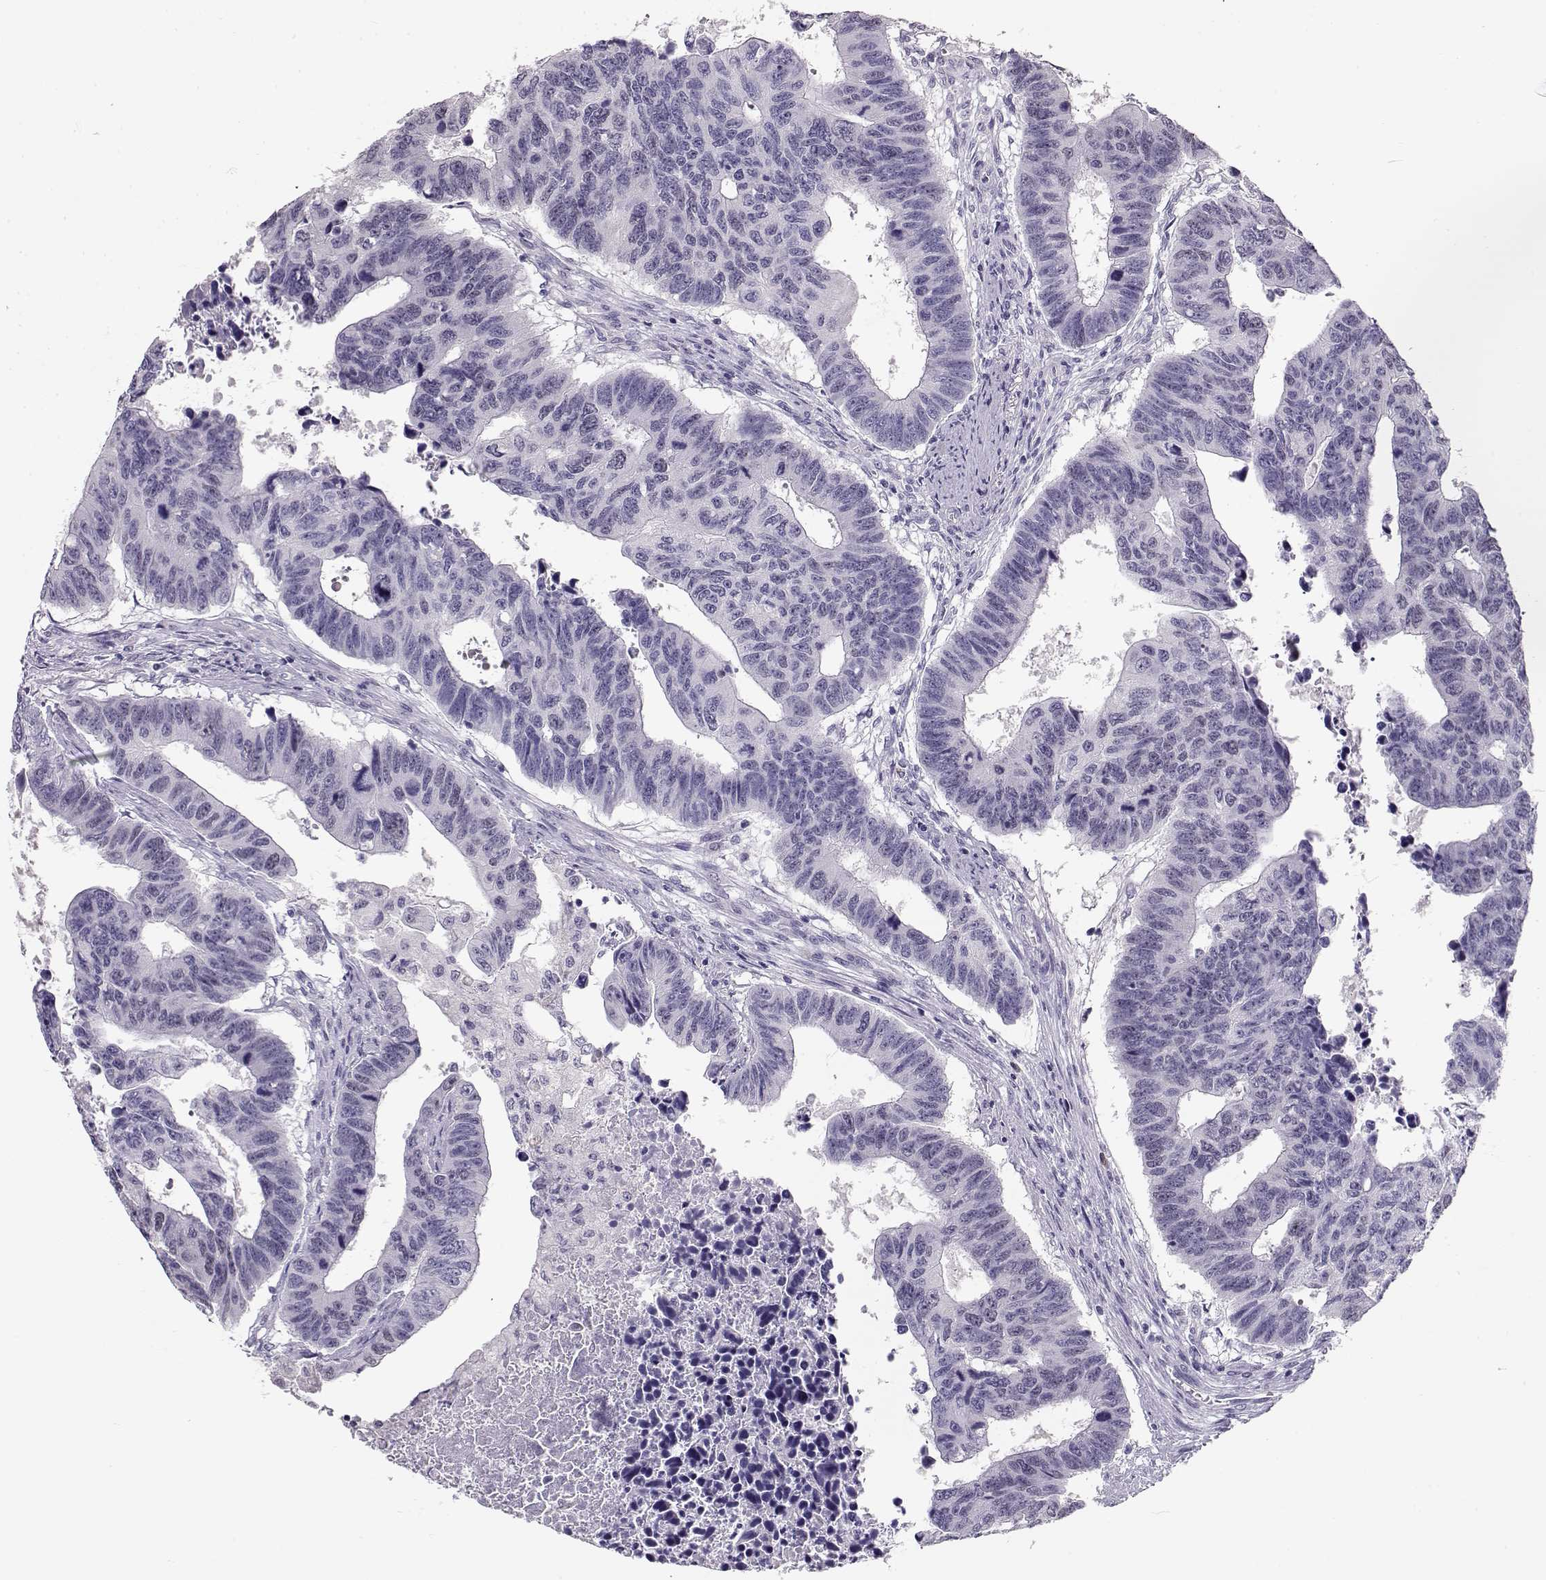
{"staining": {"intensity": "negative", "quantity": "none", "location": "none"}, "tissue": "colorectal cancer", "cell_type": "Tumor cells", "image_type": "cancer", "snomed": [{"axis": "morphology", "description": "Adenocarcinoma, NOS"}, {"axis": "topography", "description": "Rectum"}], "caption": "The IHC photomicrograph has no significant staining in tumor cells of colorectal cancer tissue.", "gene": "NUTM1", "patient": {"sex": "female", "age": 85}}